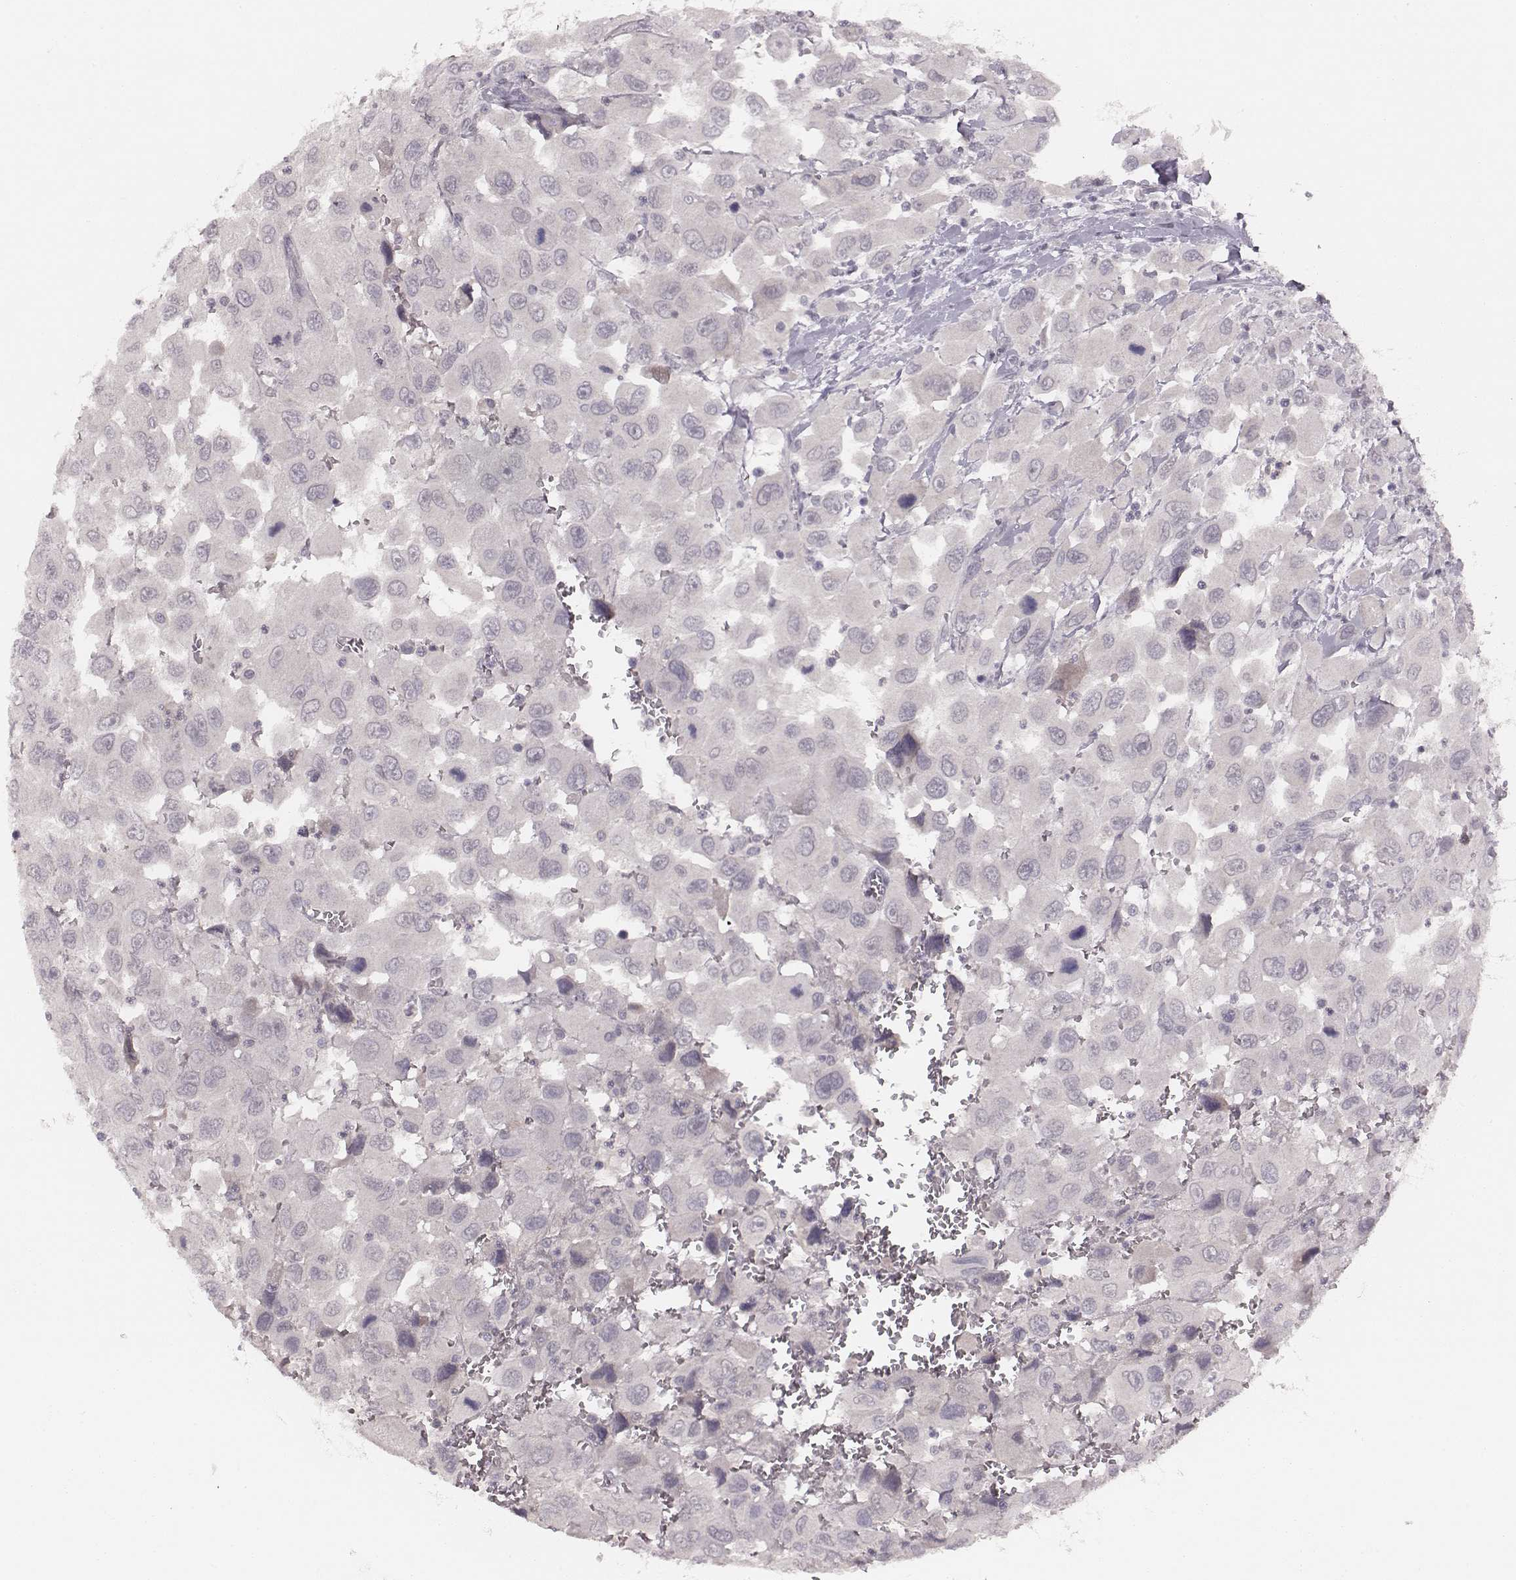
{"staining": {"intensity": "negative", "quantity": "none", "location": "none"}, "tissue": "head and neck cancer", "cell_type": "Tumor cells", "image_type": "cancer", "snomed": [{"axis": "morphology", "description": "Squamous cell carcinoma, NOS"}, {"axis": "morphology", "description": "Squamous cell carcinoma, metastatic, NOS"}, {"axis": "topography", "description": "Oral tissue"}, {"axis": "topography", "description": "Head-Neck"}], "caption": "Immunohistochemistry (IHC) micrograph of head and neck cancer stained for a protein (brown), which displays no positivity in tumor cells.", "gene": "LY6K", "patient": {"sex": "female", "age": 85}}